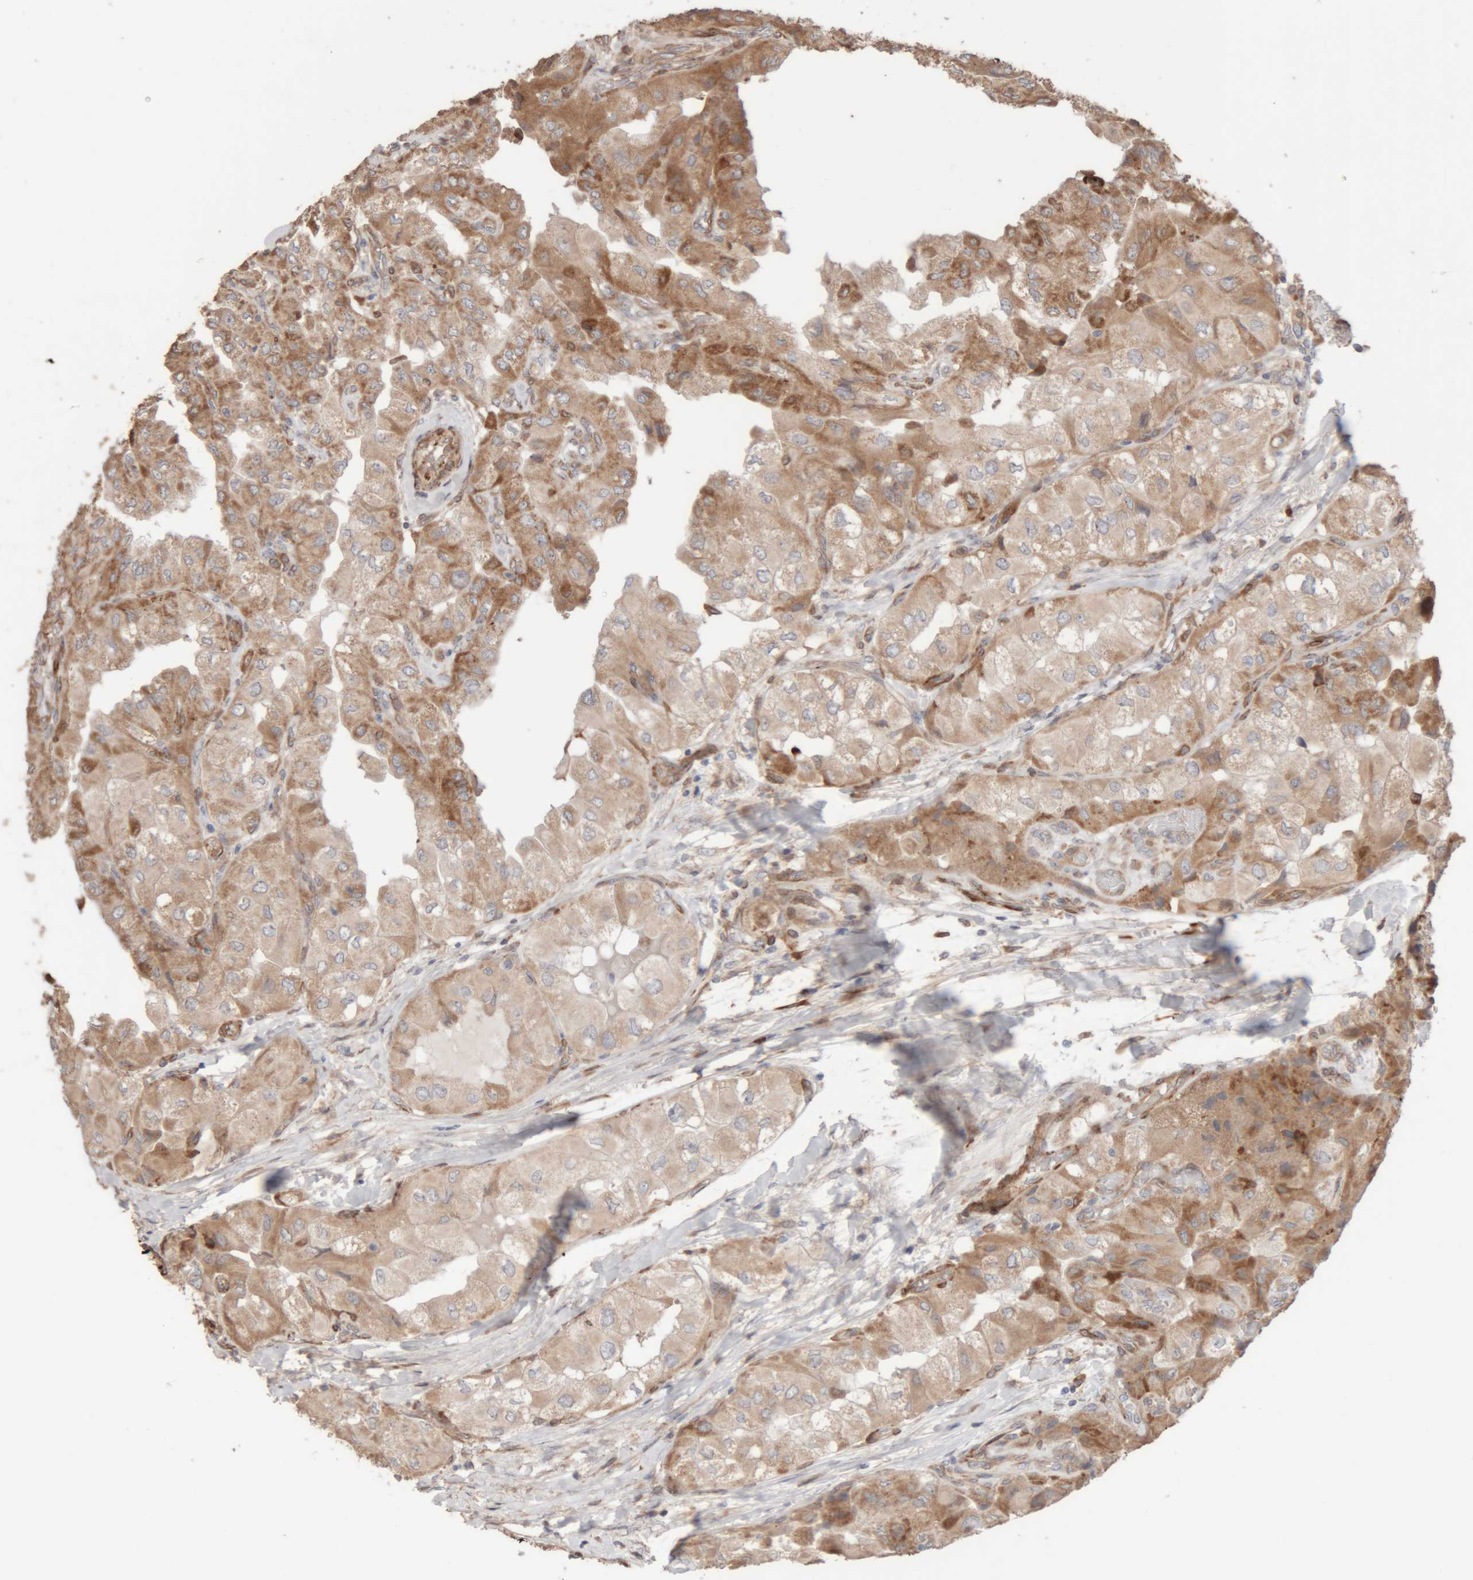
{"staining": {"intensity": "moderate", "quantity": ">75%", "location": "cytoplasmic/membranous"}, "tissue": "thyroid cancer", "cell_type": "Tumor cells", "image_type": "cancer", "snomed": [{"axis": "morphology", "description": "Papillary adenocarcinoma, NOS"}, {"axis": "topography", "description": "Thyroid gland"}], "caption": "Immunohistochemical staining of thyroid cancer exhibits medium levels of moderate cytoplasmic/membranous protein positivity in approximately >75% of tumor cells. (DAB = brown stain, brightfield microscopy at high magnification).", "gene": "RAB32", "patient": {"sex": "female", "age": 59}}